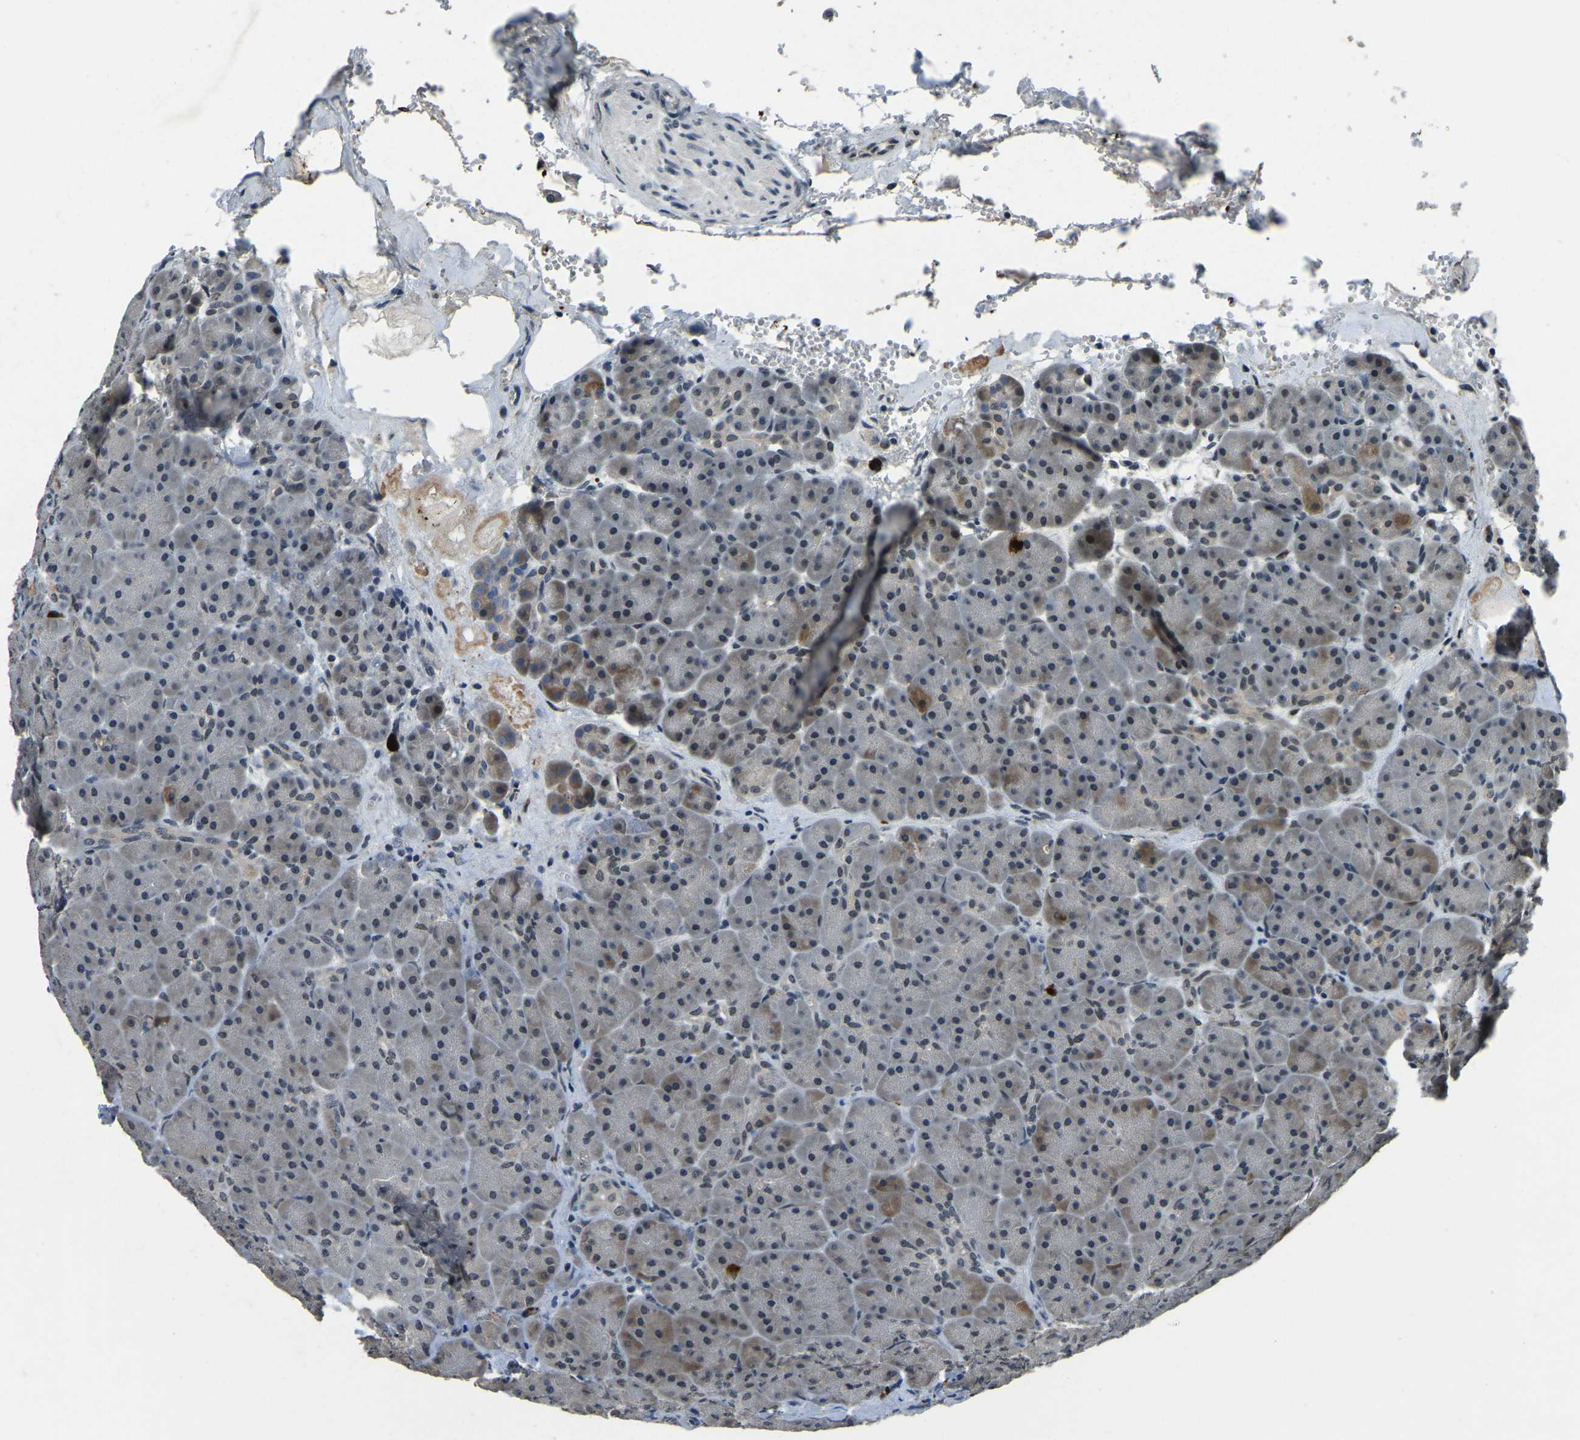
{"staining": {"intensity": "strong", "quantity": "25%-75%", "location": "cytoplasmic/membranous"}, "tissue": "pancreas", "cell_type": "Exocrine glandular cells", "image_type": "normal", "snomed": [{"axis": "morphology", "description": "Normal tissue, NOS"}, {"axis": "topography", "description": "Pancreas"}], "caption": "High-power microscopy captured an IHC histopathology image of benign pancreas, revealing strong cytoplasmic/membranous positivity in approximately 25%-75% of exocrine glandular cells. (DAB (3,3'-diaminobenzidine) IHC with brightfield microscopy, high magnification).", "gene": "ING2", "patient": {"sex": "male", "age": 66}}